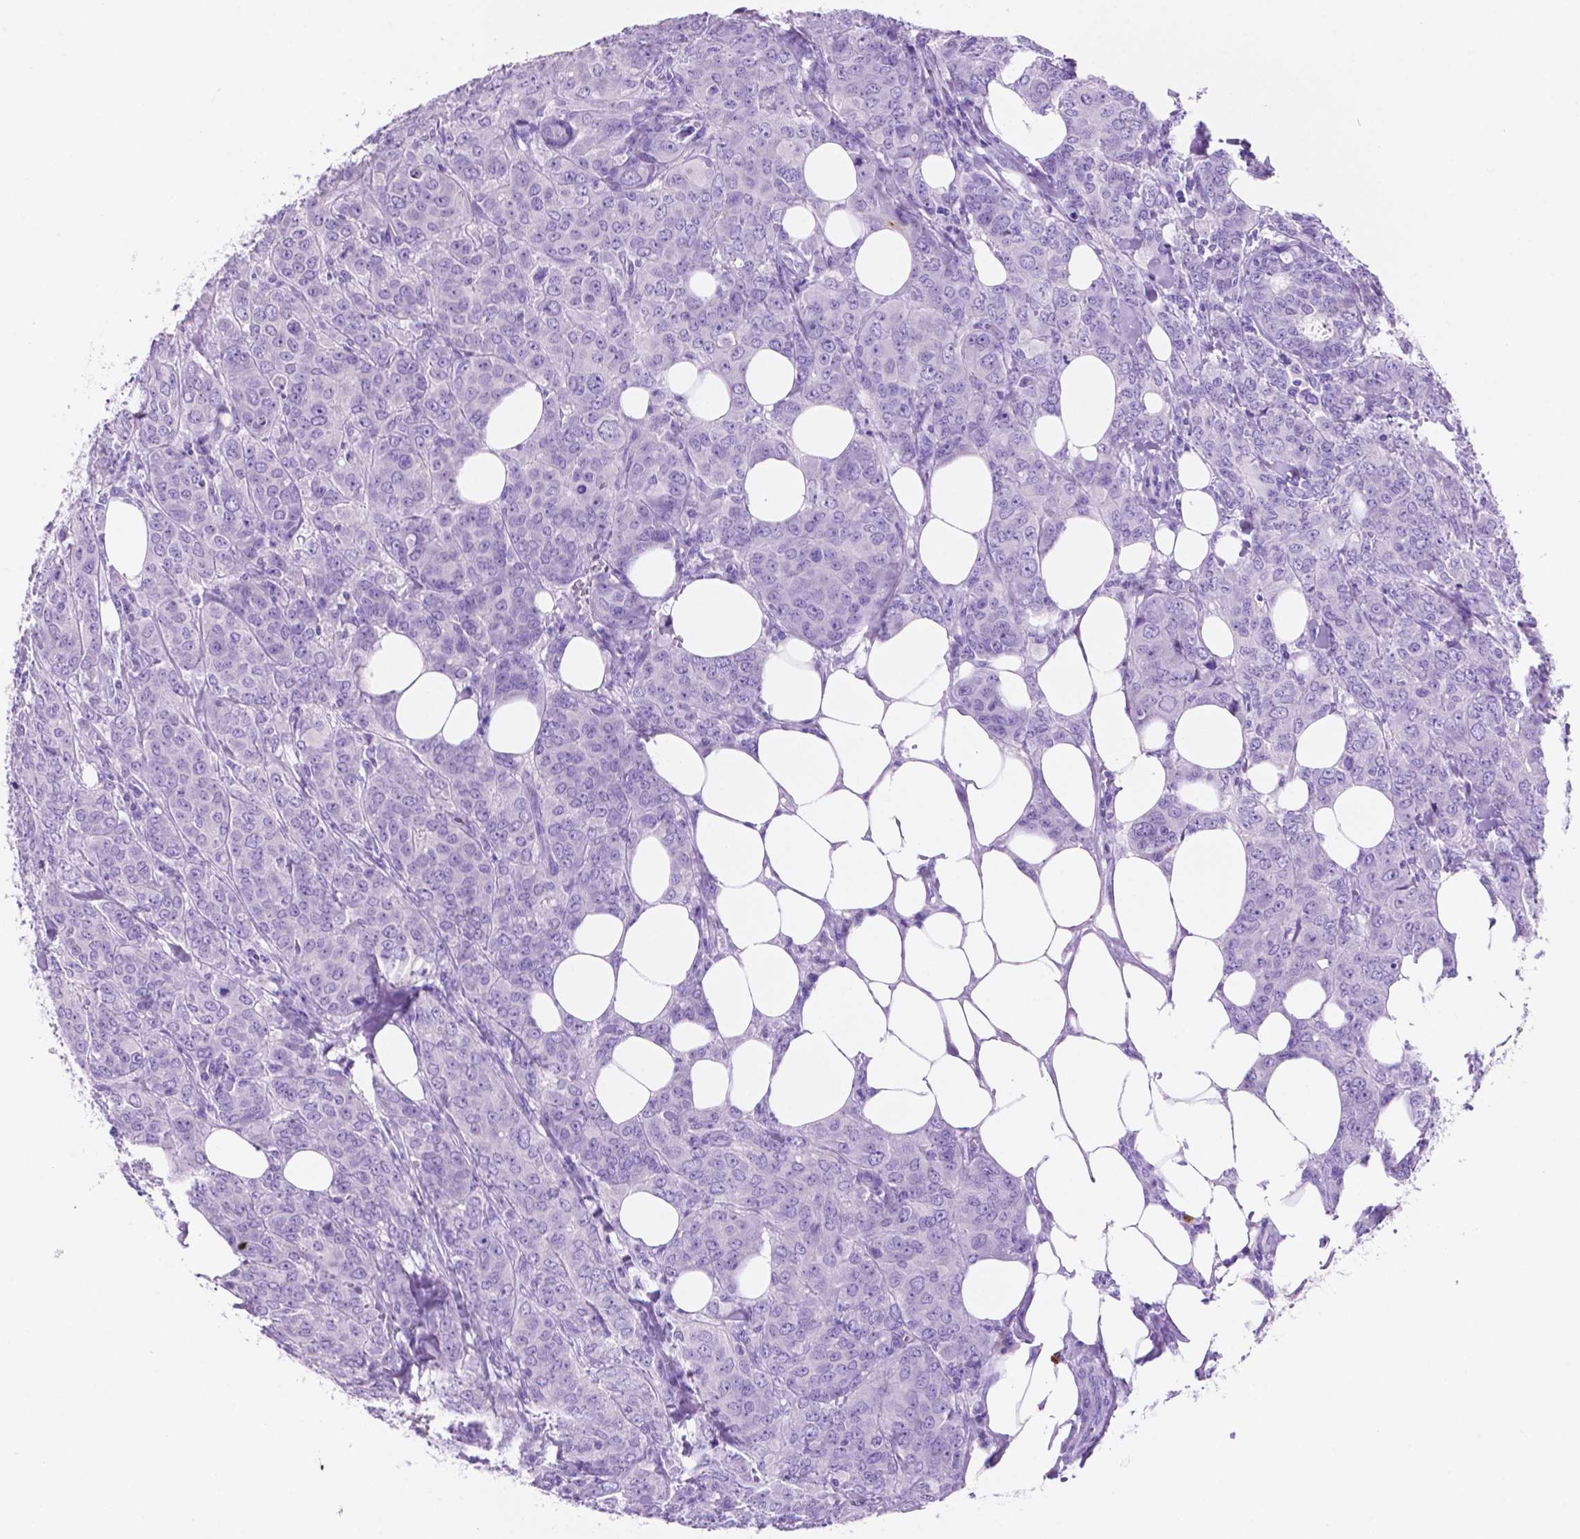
{"staining": {"intensity": "negative", "quantity": "none", "location": "none"}, "tissue": "breast cancer", "cell_type": "Tumor cells", "image_type": "cancer", "snomed": [{"axis": "morphology", "description": "Duct carcinoma"}, {"axis": "topography", "description": "Breast"}], "caption": "IHC histopathology image of neoplastic tissue: breast cancer stained with DAB demonstrates no significant protein positivity in tumor cells. (DAB (3,3'-diaminobenzidine) IHC, high magnification).", "gene": "FOXB2", "patient": {"sex": "female", "age": 43}}